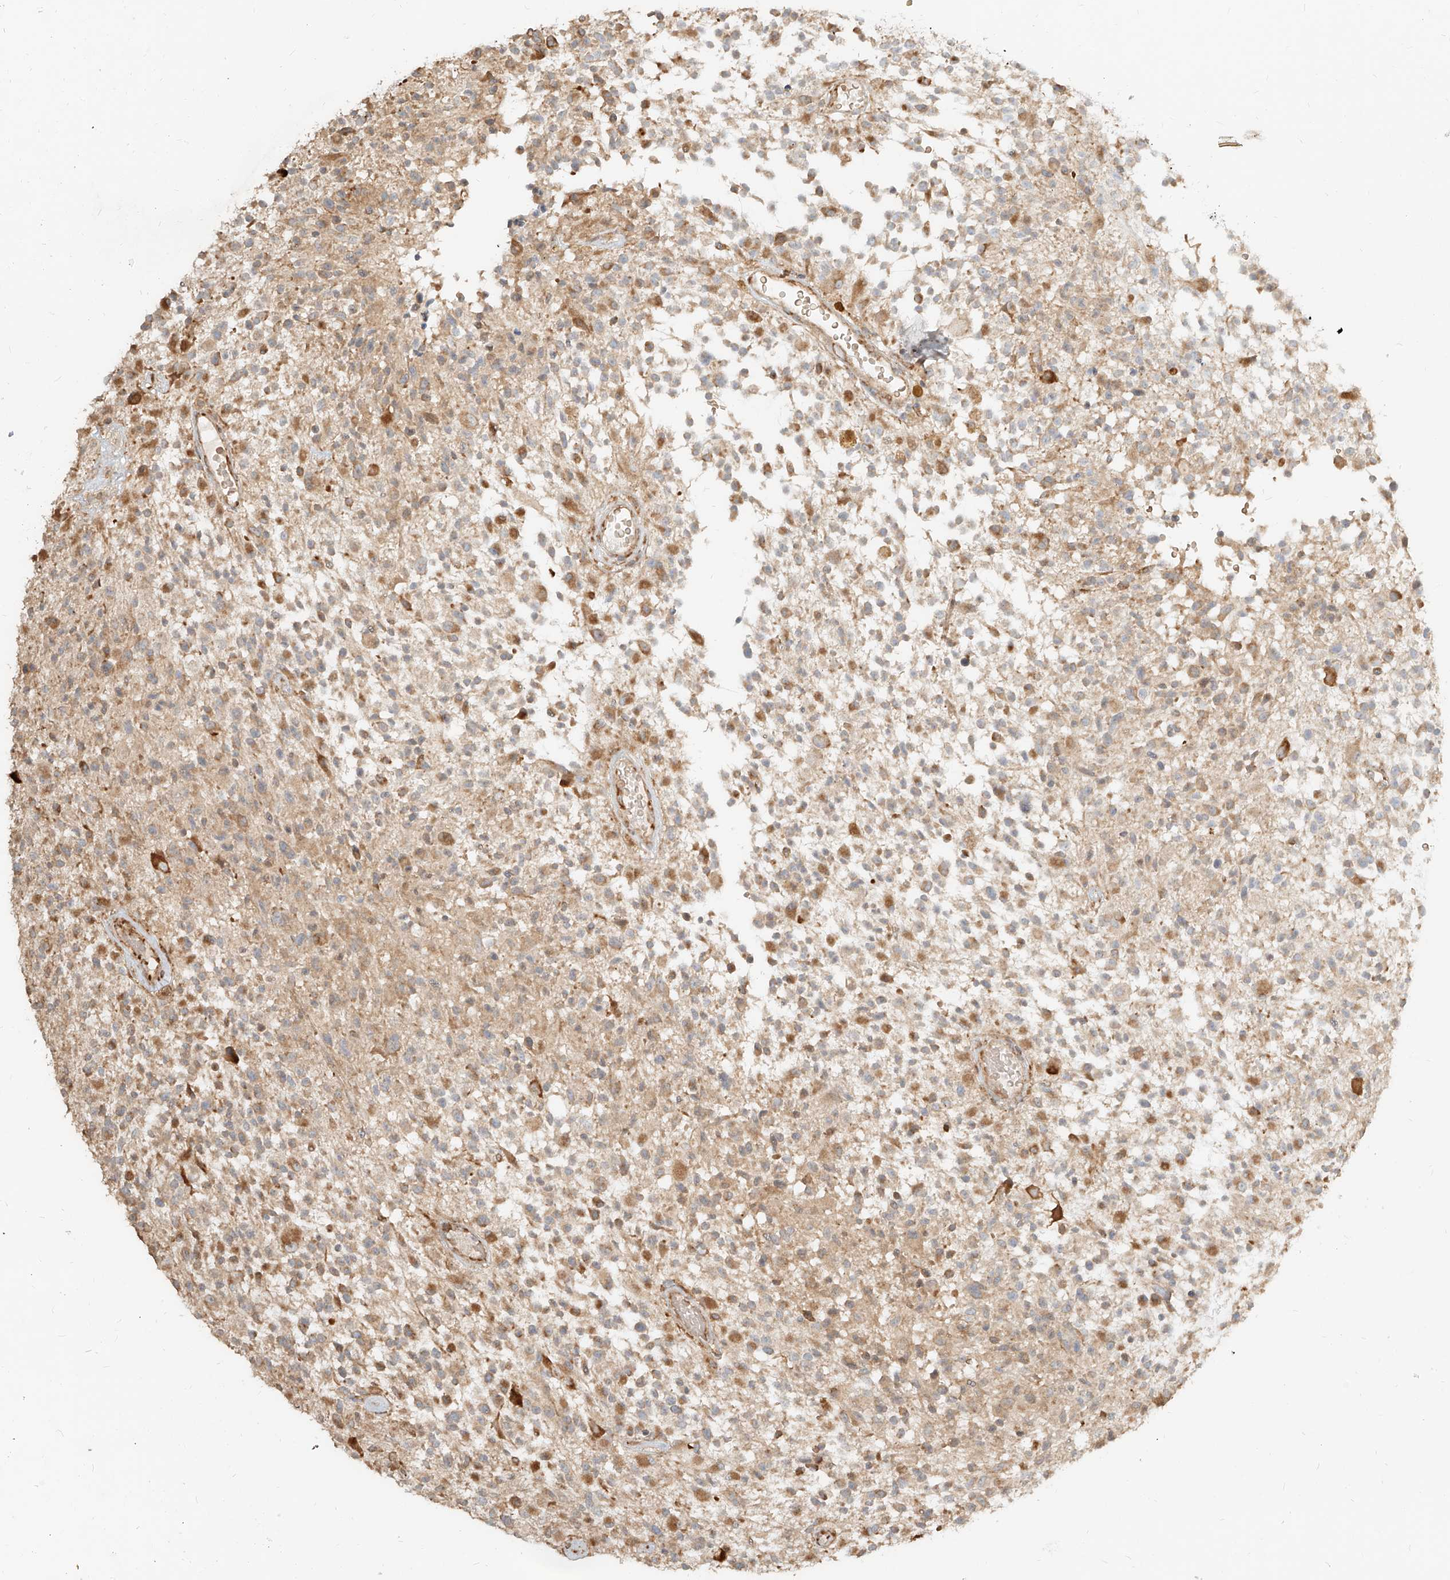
{"staining": {"intensity": "moderate", "quantity": "<25%", "location": "cytoplasmic/membranous"}, "tissue": "glioma", "cell_type": "Tumor cells", "image_type": "cancer", "snomed": [{"axis": "morphology", "description": "Glioma, malignant, High grade"}, {"axis": "morphology", "description": "Glioblastoma, NOS"}, {"axis": "topography", "description": "Brain"}], "caption": "Glioma stained with a brown dye demonstrates moderate cytoplasmic/membranous positive expression in about <25% of tumor cells.", "gene": "UBE2K", "patient": {"sex": "male", "age": 60}}